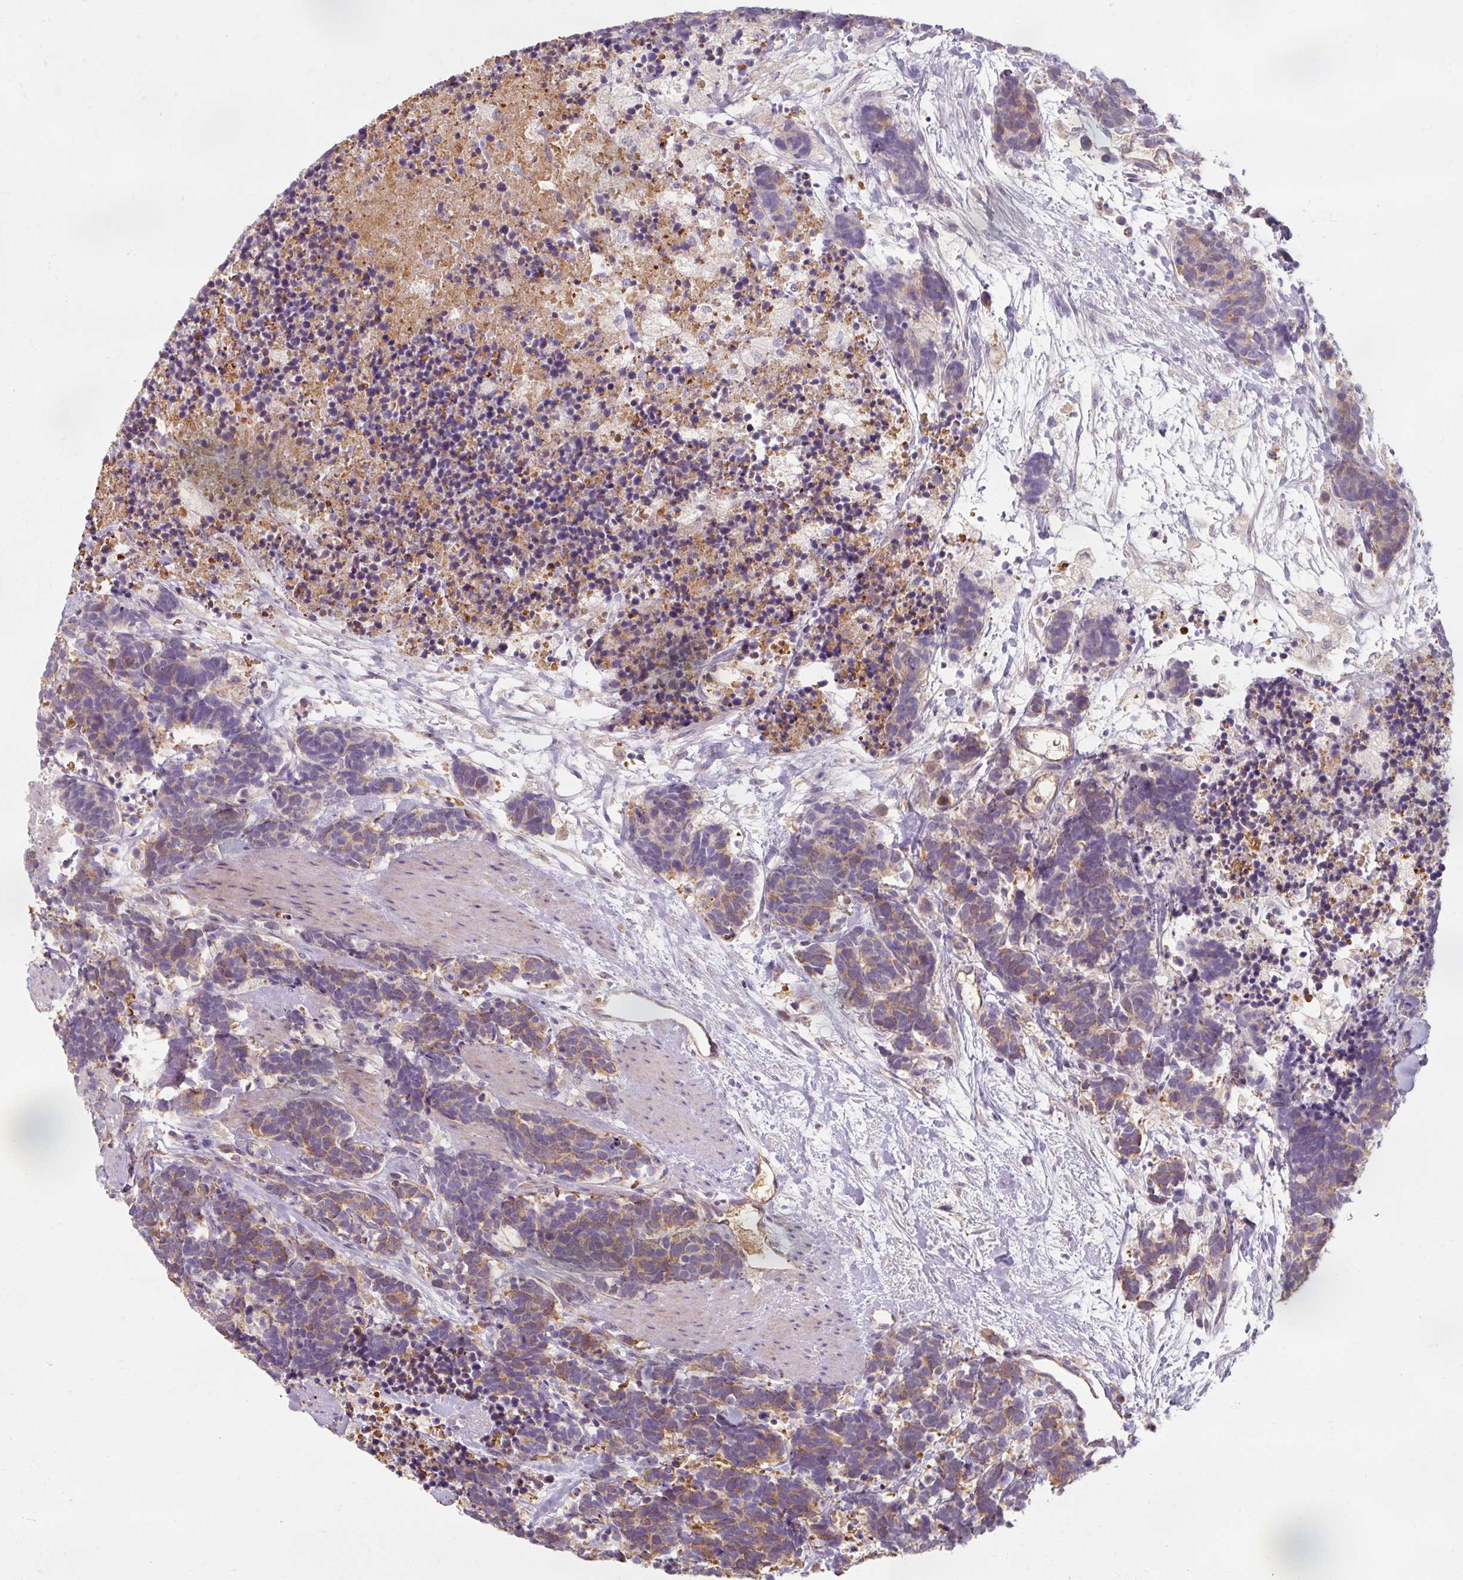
{"staining": {"intensity": "weak", "quantity": ">75%", "location": "cytoplasmic/membranous"}, "tissue": "carcinoid", "cell_type": "Tumor cells", "image_type": "cancer", "snomed": [{"axis": "morphology", "description": "Carcinoma, NOS"}, {"axis": "morphology", "description": "Carcinoid, malignant, NOS"}, {"axis": "topography", "description": "Prostate"}], "caption": "IHC staining of carcinoid, which shows low levels of weak cytoplasmic/membranous staining in approximately >75% of tumor cells indicating weak cytoplasmic/membranous protein staining. The staining was performed using DAB (brown) for protein detection and nuclei were counterstained in hematoxylin (blue).", "gene": "TSEN54", "patient": {"sex": "male", "age": 57}}